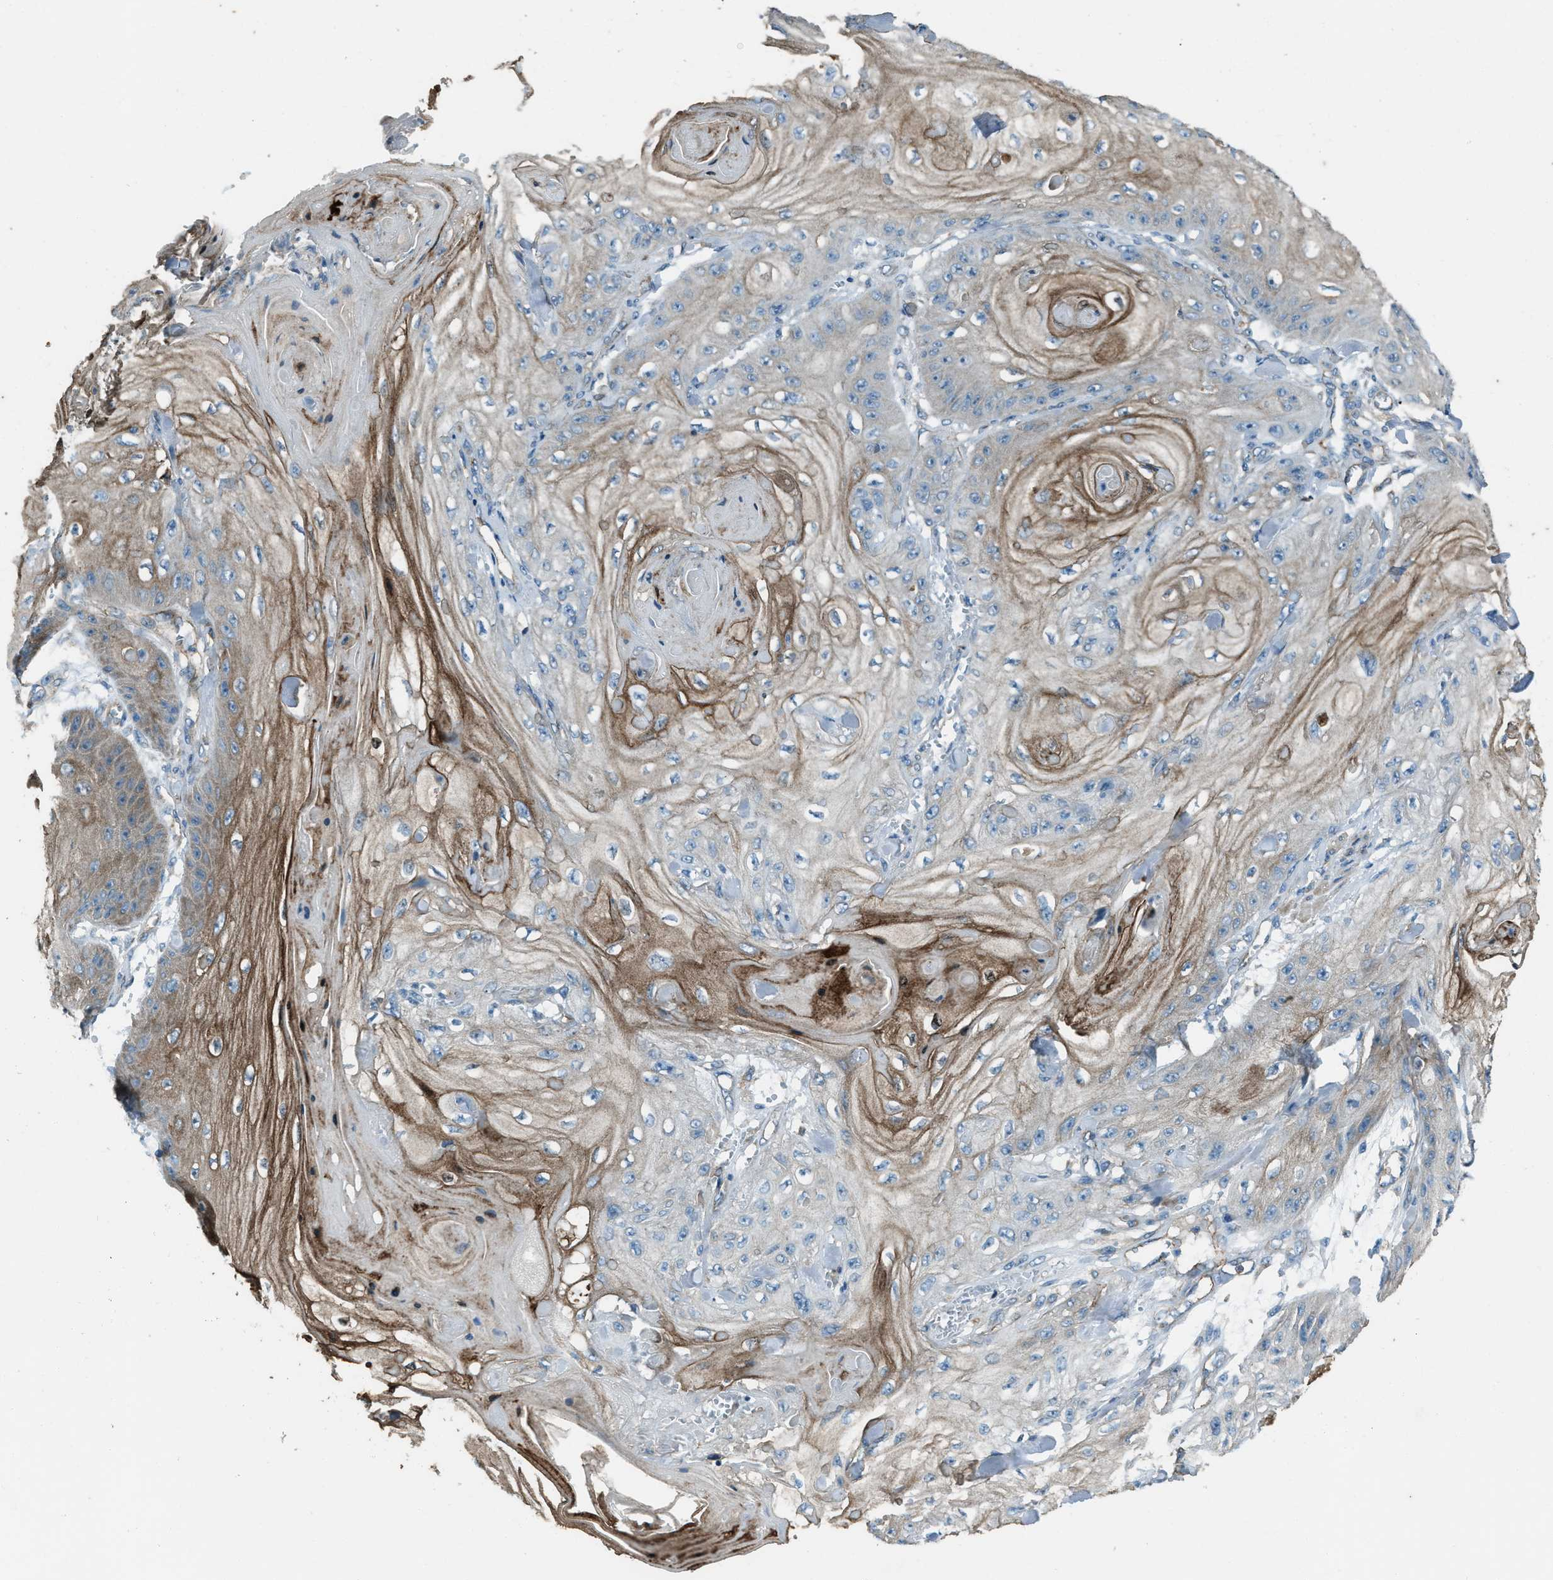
{"staining": {"intensity": "weak", "quantity": "<25%", "location": "cytoplasmic/membranous"}, "tissue": "skin cancer", "cell_type": "Tumor cells", "image_type": "cancer", "snomed": [{"axis": "morphology", "description": "Squamous cell carcinoma, NOS"}, {"axis": "topography", "description": "Skin"}], "caption": "The micrograph displays no significant expression in tumor cells of skin cancer (squamous cell carcinoma).", "gene": "SVIL", "patient": {"sex": "male", "age": 74}}